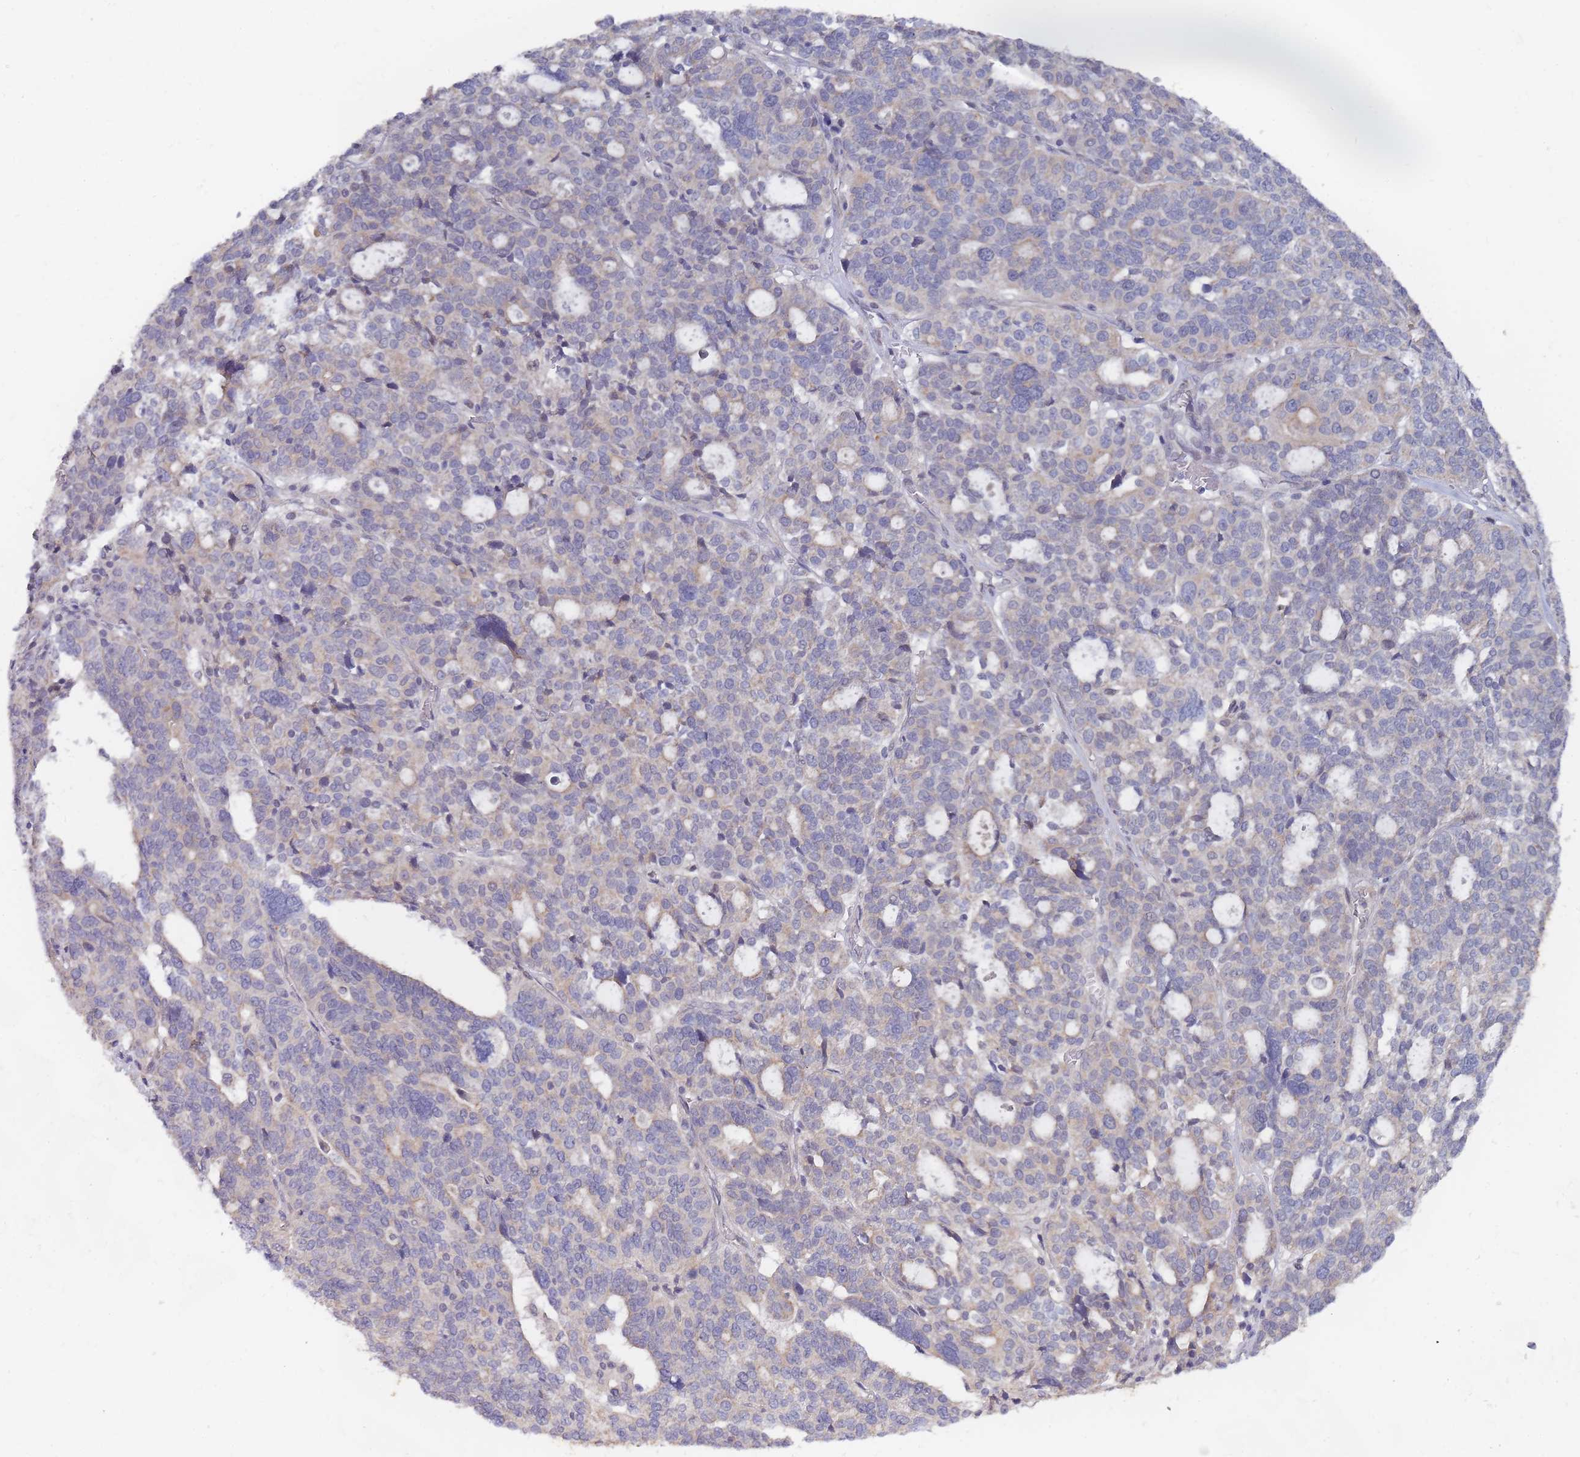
{"staining": {"intensity": "negative", "quantity": "none", "location": "none"}, "tissue": "ovarian cancer", "cell_type": "Tumor cells", "image_type": "cancer", "snomed": [{"axis": "morphology", "description": "Cystadenocarcinoma, serous, NOS"}, {"axis": "topography", "description": "Ovary"}], "caption": "A photomicrograph of human serous cystadenocarcinoma (ovarian) is negative for staining in tumor cells.", "gene": "SLC35F5", "patient": {"sex": "female", "age": 59}}